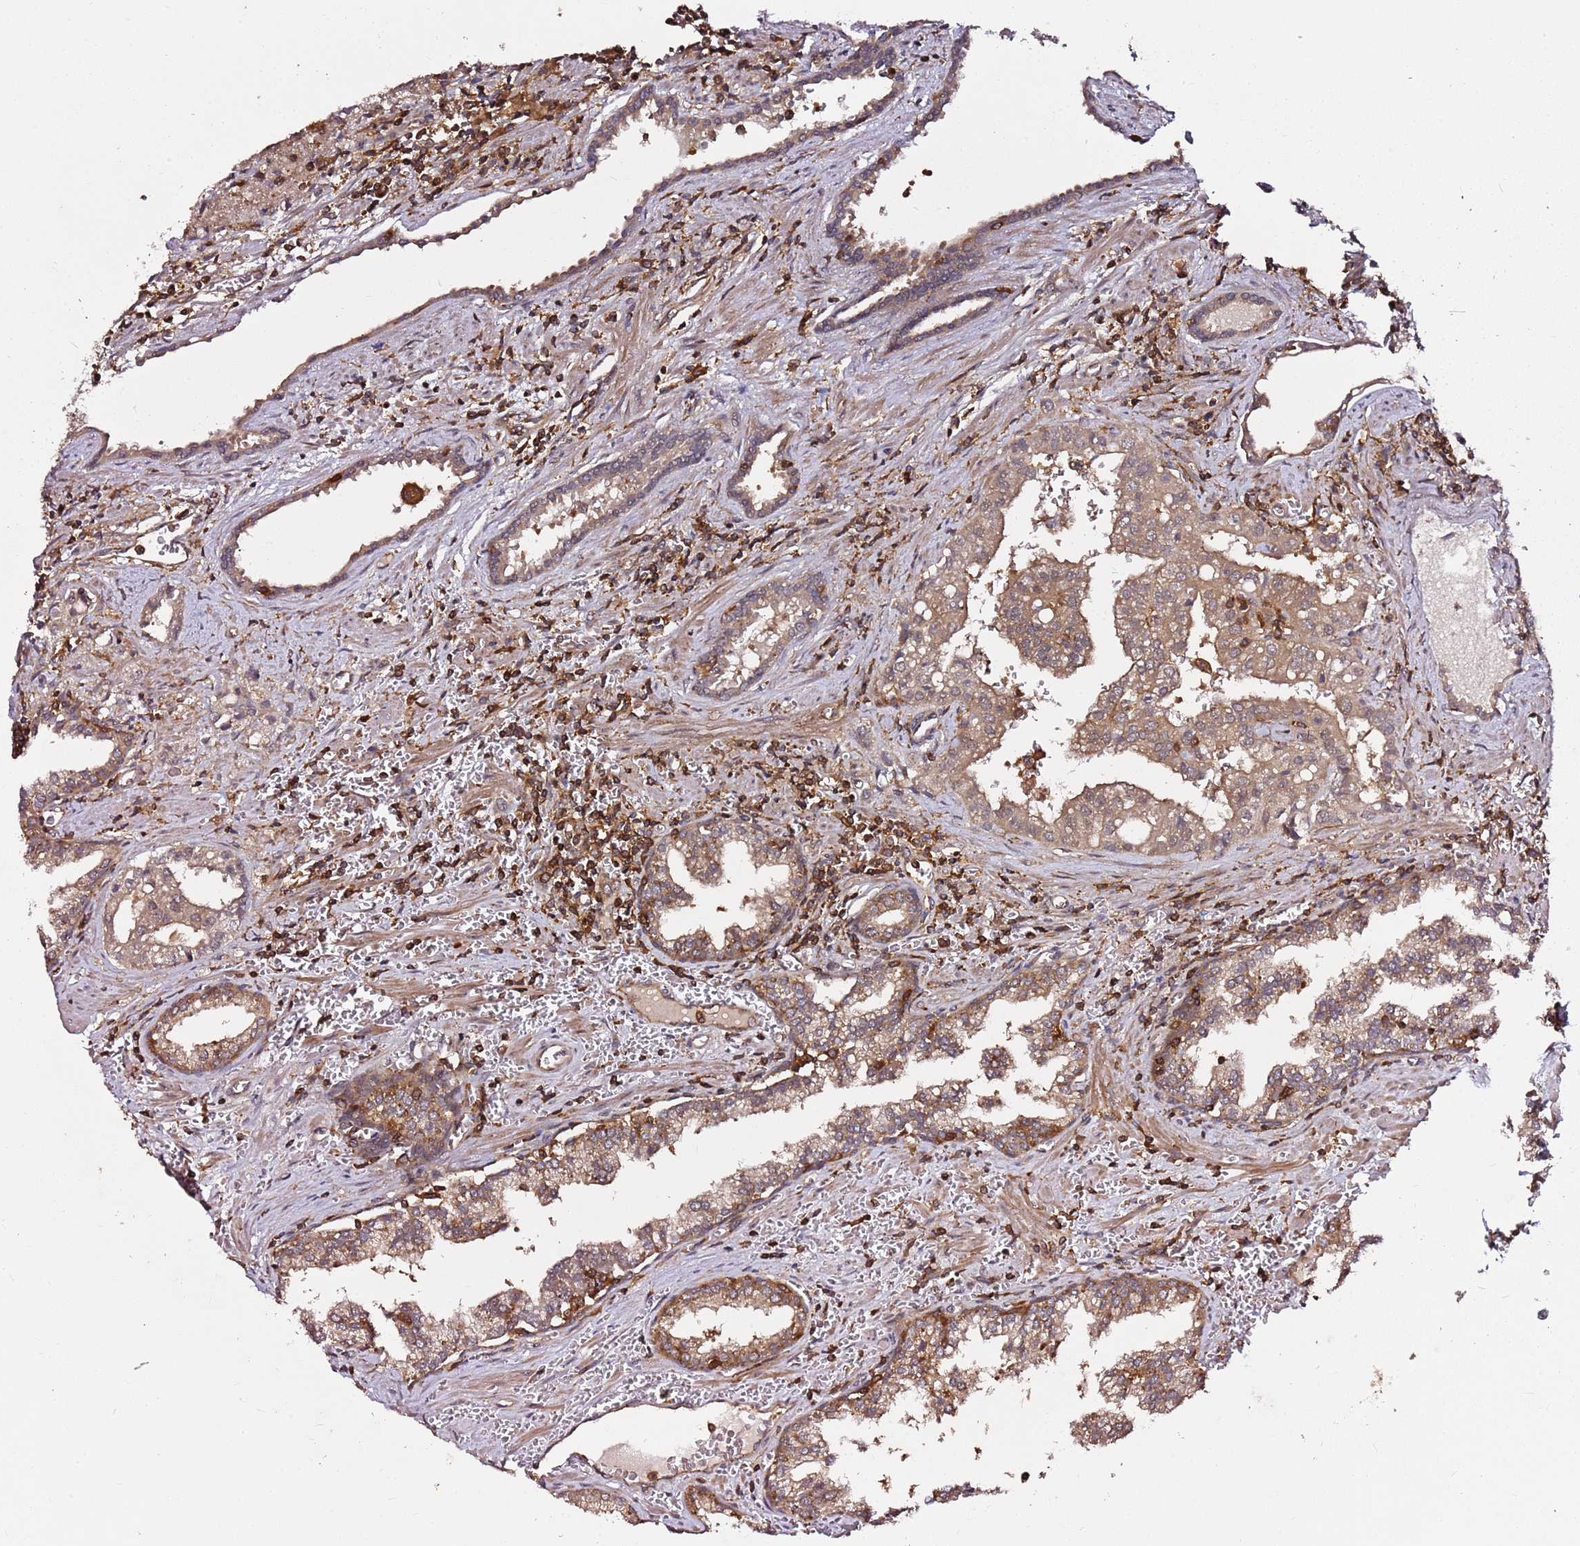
{"staining": {"intensity": "moderate", "quantity": ">75%", "location": "cytoplasmic/membranous"}, "tissue": "prostate cancer", "cell_type": "Tumor cells", "image_type": "cancer", "snomed": [{"axis": "morphology", "description": "Adenocarcinoma, High grade"}, {"axis": "topography", "description": "Prostate"}], "caption": "The photomicrograph displays staining of prostate cancer (adenocarcinoma (high-grade)), revealing moderate cytoplasmic/membranous protein expression (brown color) within tumor cells. (Stains: DAB (3,3'-diaminobenzidine) in brown, nuclei in blue, Microscopy: brightfield microscopy at high magnification).", "gene": "PRMT7", "patient": {"sex": "male", "age": 68}}